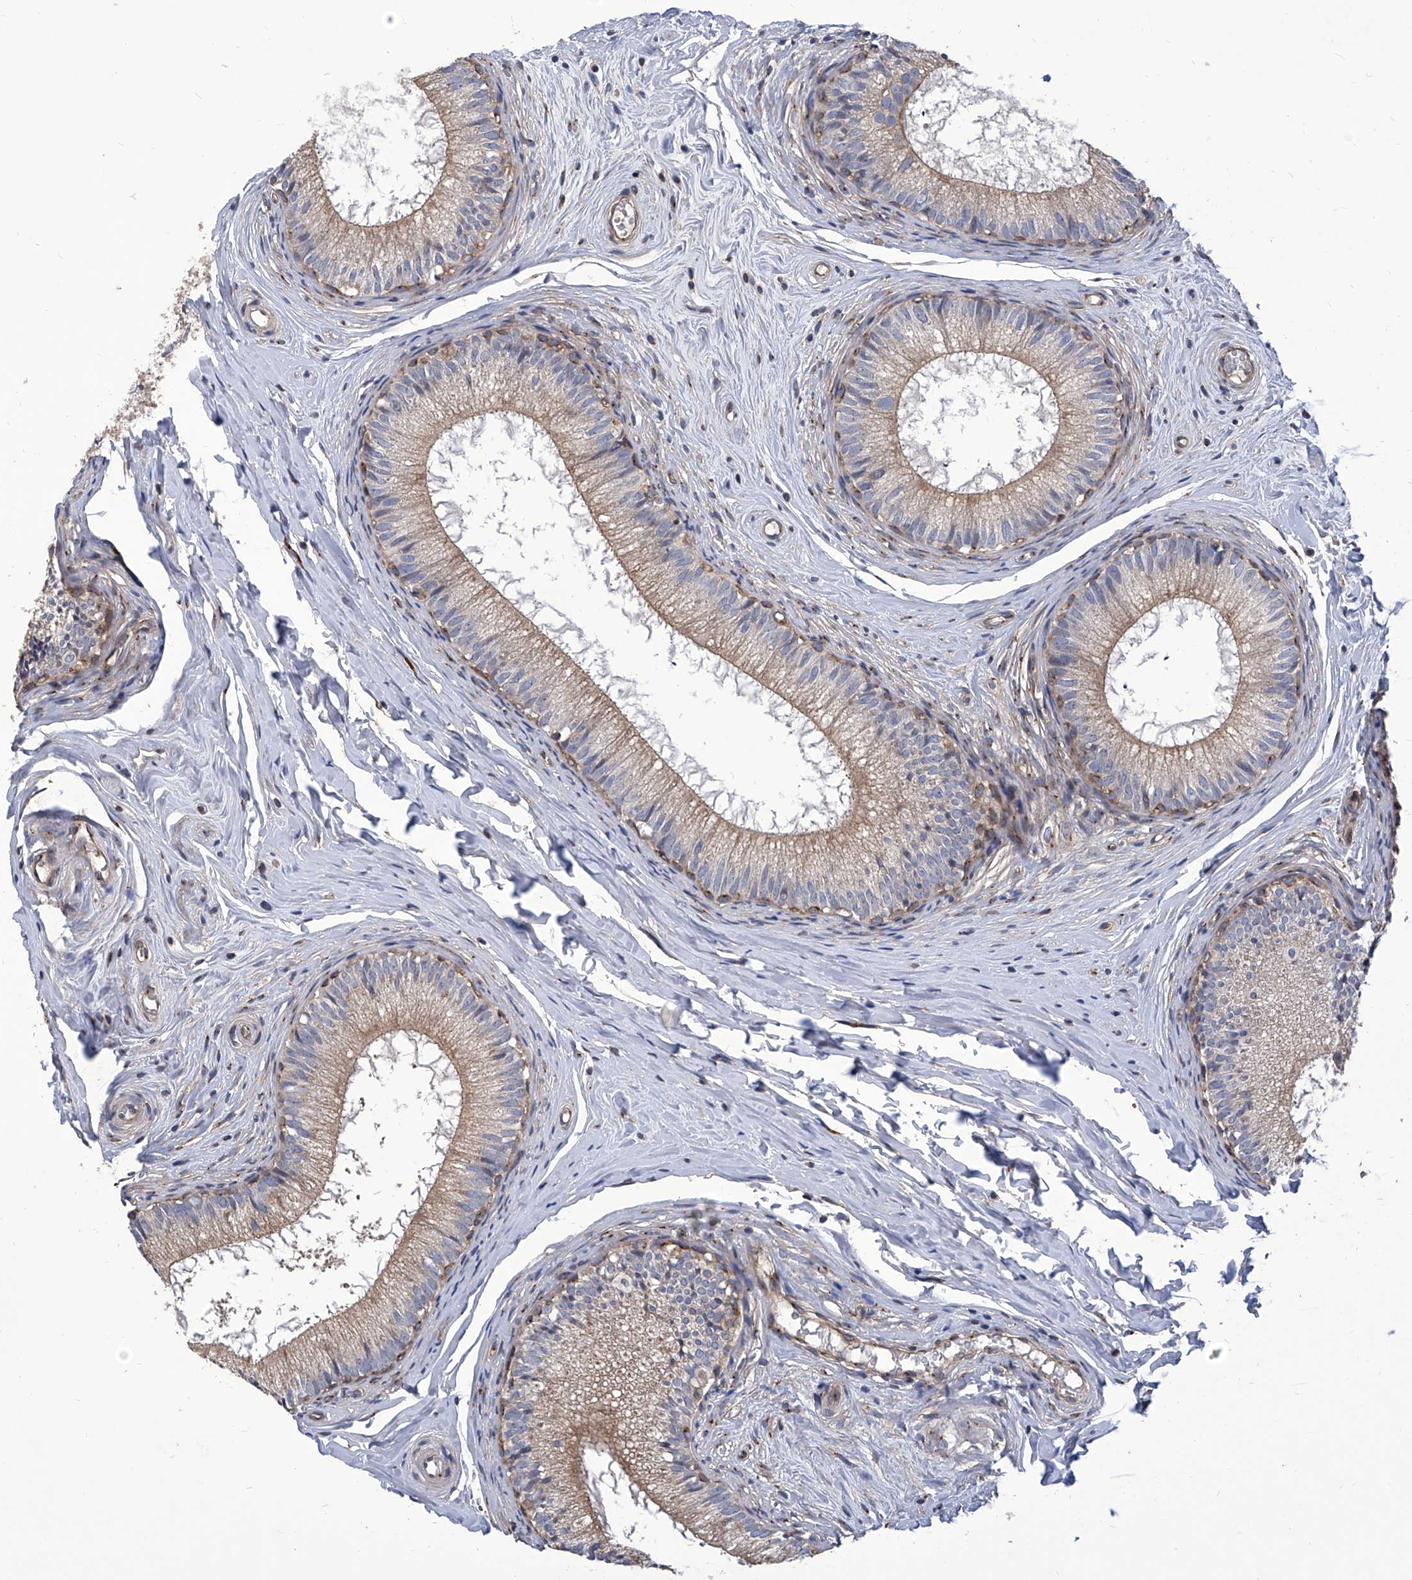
{"staining": {"intensity": "moderate", "quantity": "25%-75%", "location": "cytoplasmic/membranous"}, "tissue": "epididymis", "cell_type": "Glandular cells", "image_type": "normal", "snomed": [{"axis": "morphology", "description": "Normal tissue, NOS"}, {"axis": "topography", "description": "Epididymis"}], "caption": "Immunohistochemical staining of unremarkable epididymis displays medium levels of moderate cytoplasmic/membranous staining in approximately 25%-75% of glandular cells.", "gene": "TJAP1", "patient": {"sex": "male", "age": 34}}